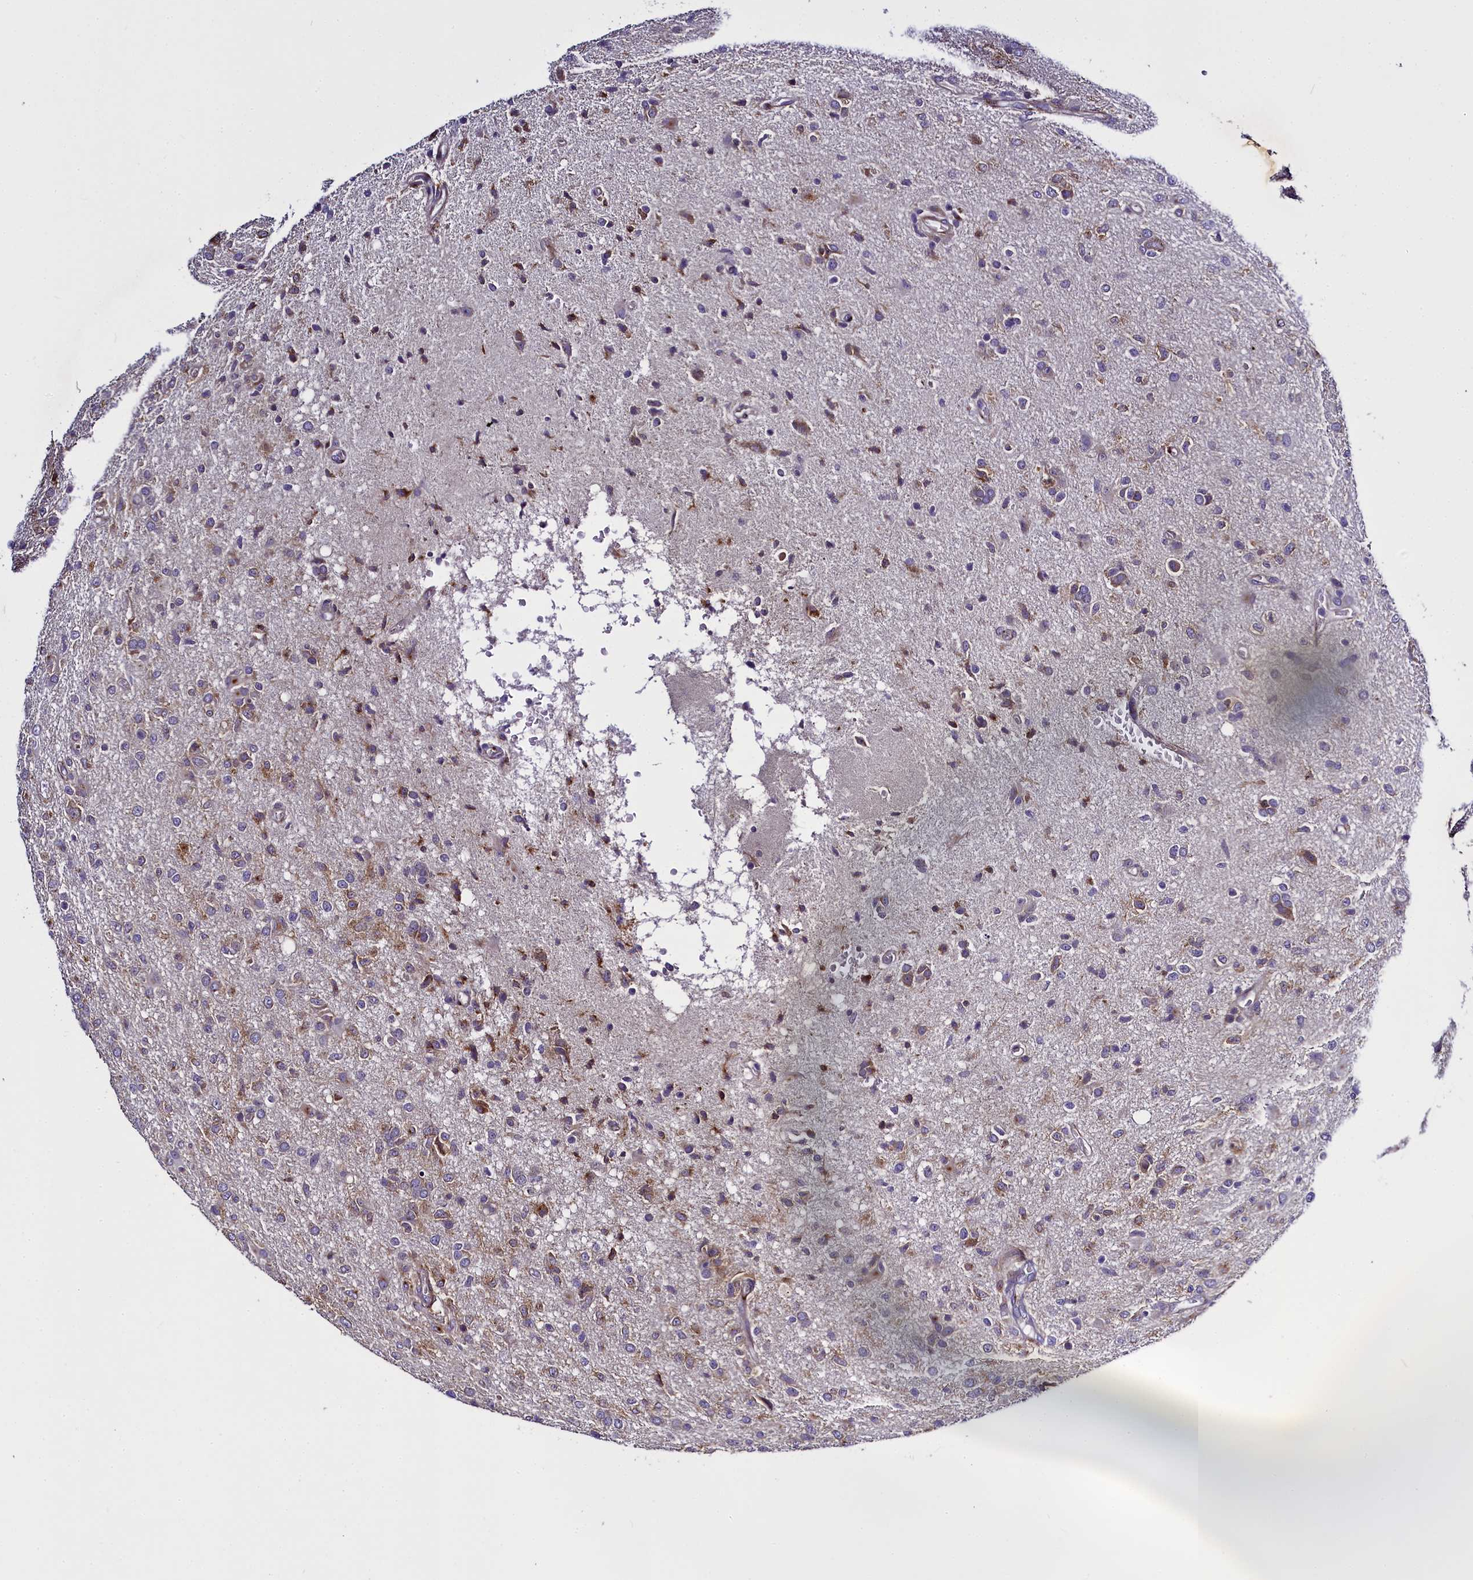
{"staining": {"intensity": "moderate", "quantity": "<25%", "location": "cytoplasmic/membranous"}, "tissue": "glioma", "cell_type": "Tumor cells", "image_type": "cancer", "snomed": [{"axis": "morphology", "description": "Glioma, malignant, High grade"}, {"axis": "topography", "description": "Brain"}], "caption": "Immunohistochemical staining of human malignant glioma (high-grade) shows low levels of moderate cytoplasmic/membranous positivity in about <25% of tumor cells. Nuclei are stained in blue.", "gene": "MRC2", "patient": {"sex": "female", "age": 57}}